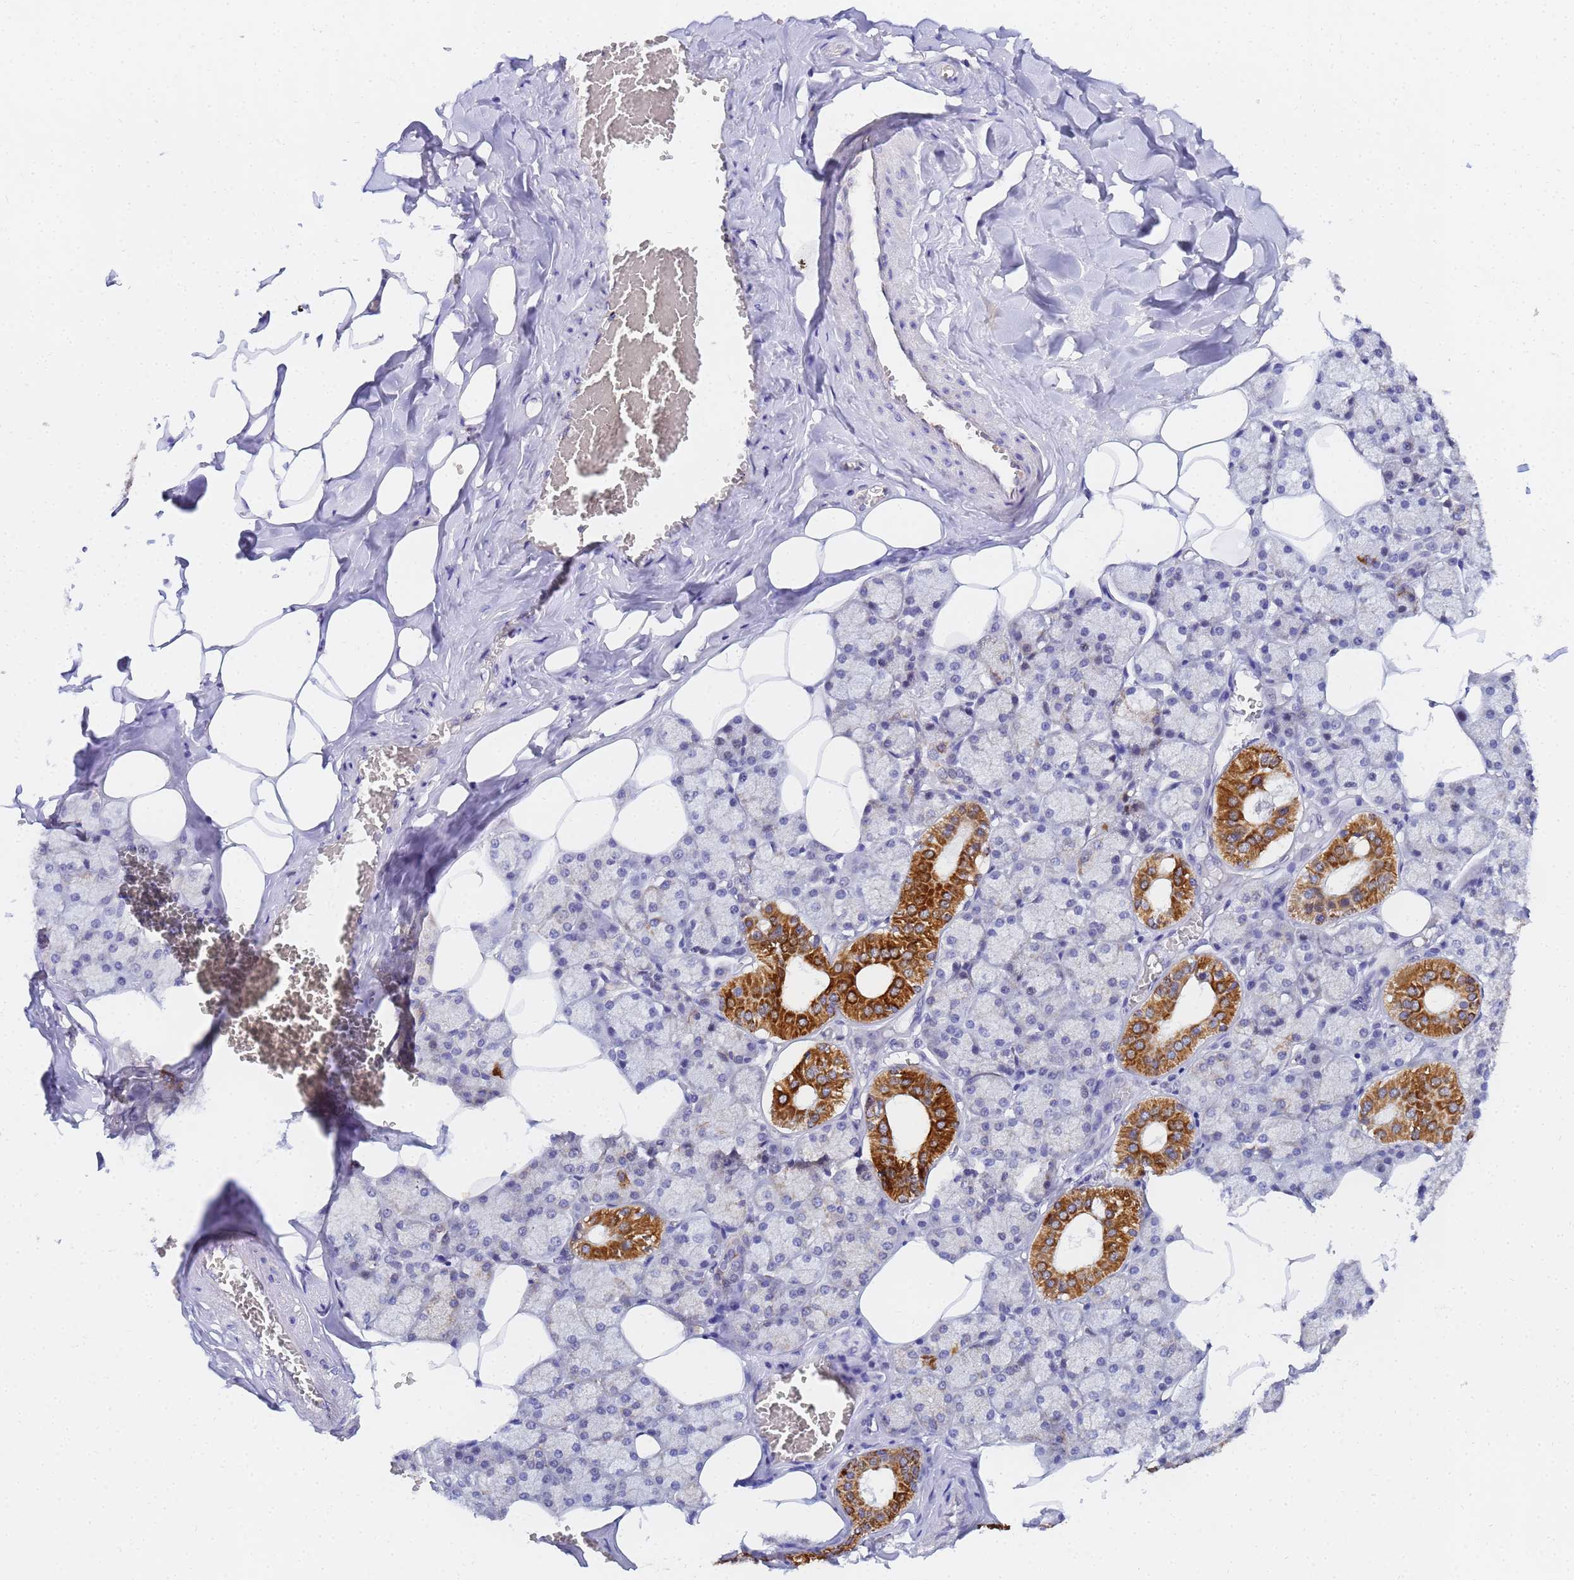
{"staining": {"intensity": "strong", "quantity": "<25%", "location": "cytoplasmic/membranous"}, "tissue": "salivary gland", "cell_type": "Glandular cells", "image_type": "normal", "snomed": [{"axis": "morphology", "description": "Normal tissue, NOS"}, {"axis": "topography", "description": "Salivary gland"}], "caption": "Protein expression analysis of benign salivary gland displays strong cytoplasmic/membranous positivity in about <25% of glandular cells.", "gene": "CKMT1A", "patient": {"sex": "male", "age": 62}}